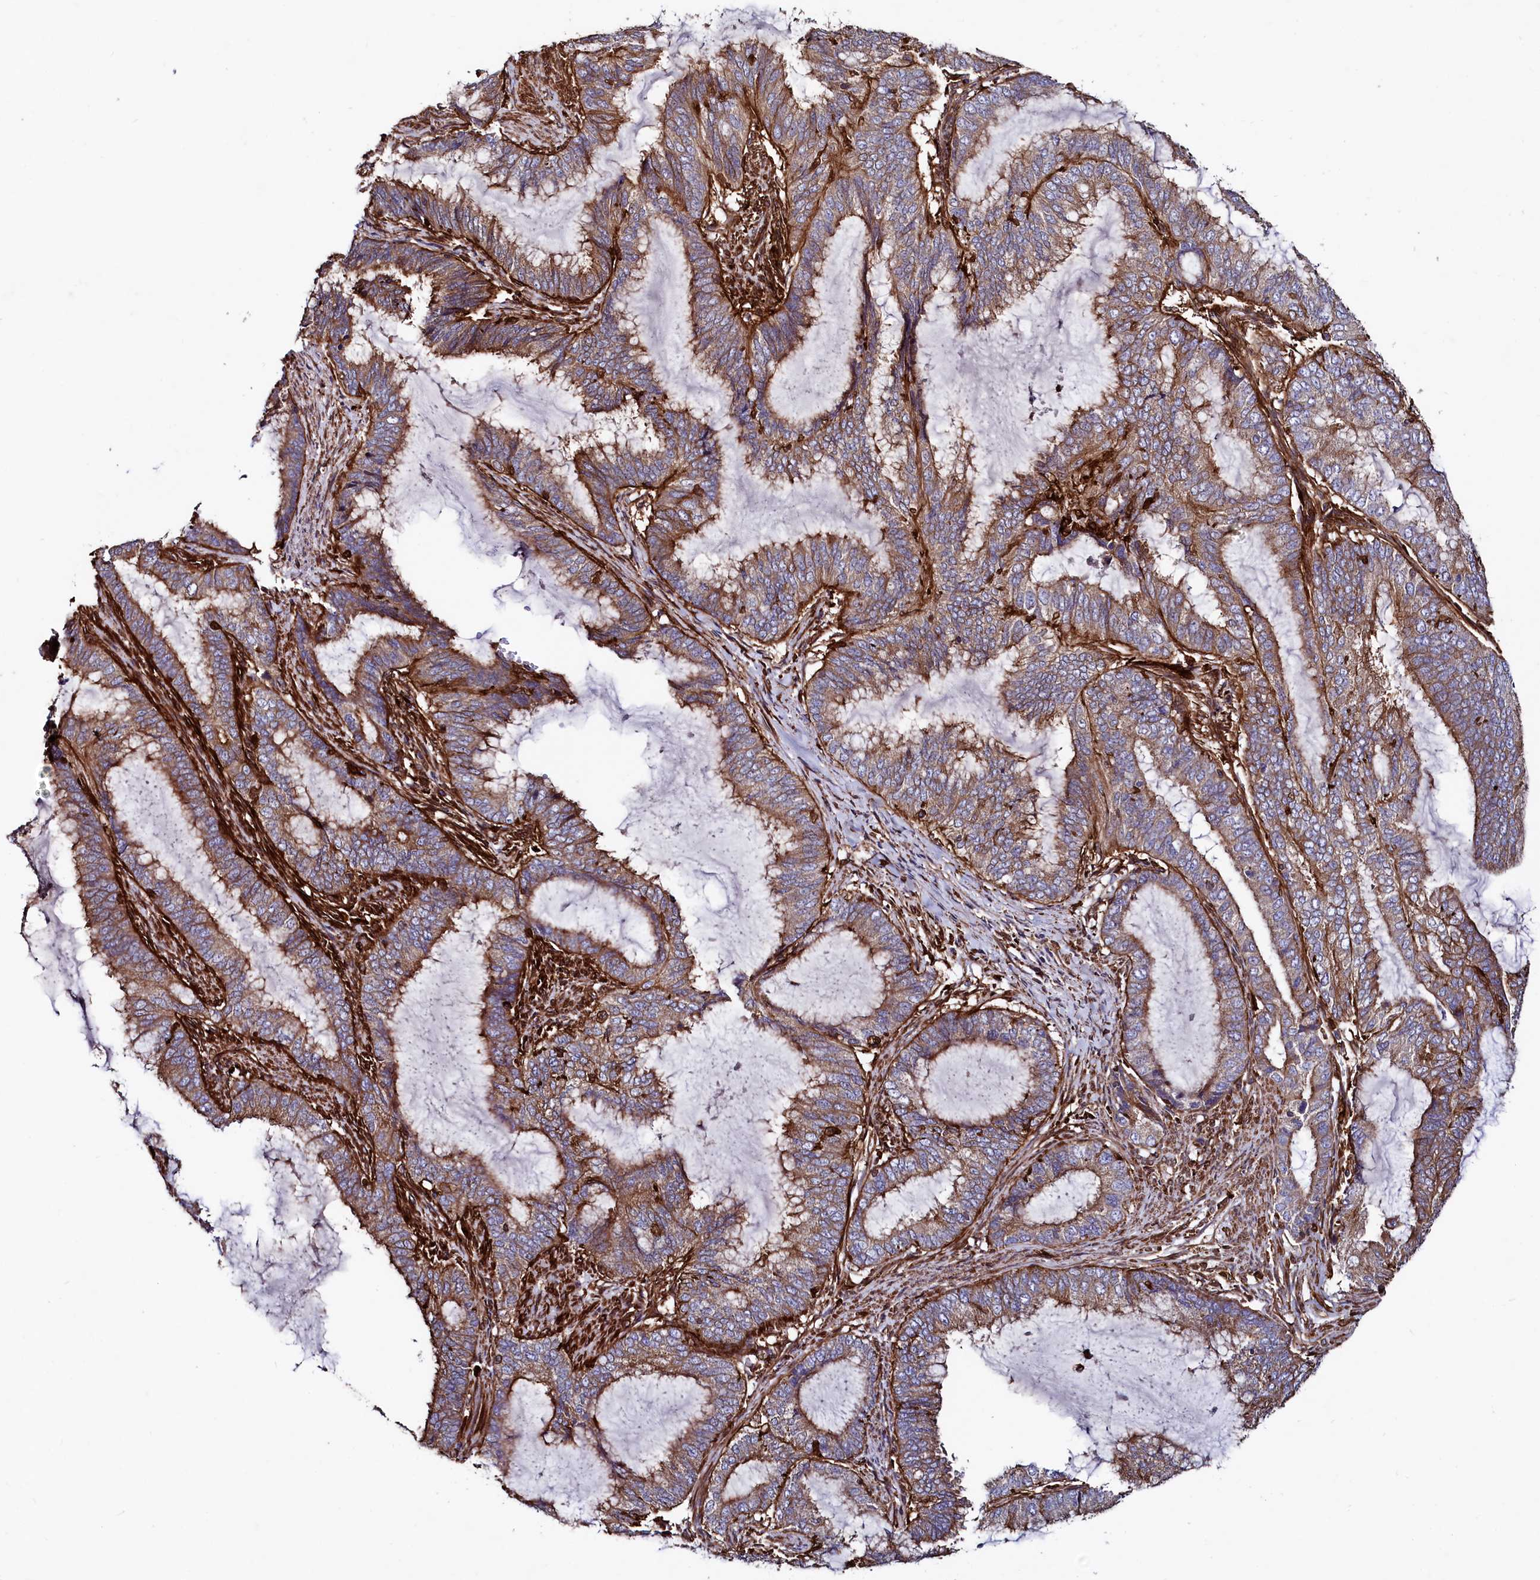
{"staining": {"intensity": "moderate", "quantity": ">75%", "location": "cytoplasmic/membranous"}, "tissue": "endometrial cancer", "cell_type": "Tumor cells", "image_type": "cancer", "snomed": [{"axis": "morphology", "description": "Adenocarcinoma, NOS"}, {"axis": "topography", "description": "Endometrium"}], "caption": "Protein analysis of endometrial cancer (adenocarcinoma) tissue reveals moderate cytoplasmic/membranous expression in approximately >75% of tumor cells.", "gene": "STAMBPL1", "patient": {"sex": "female", "age": 51}}